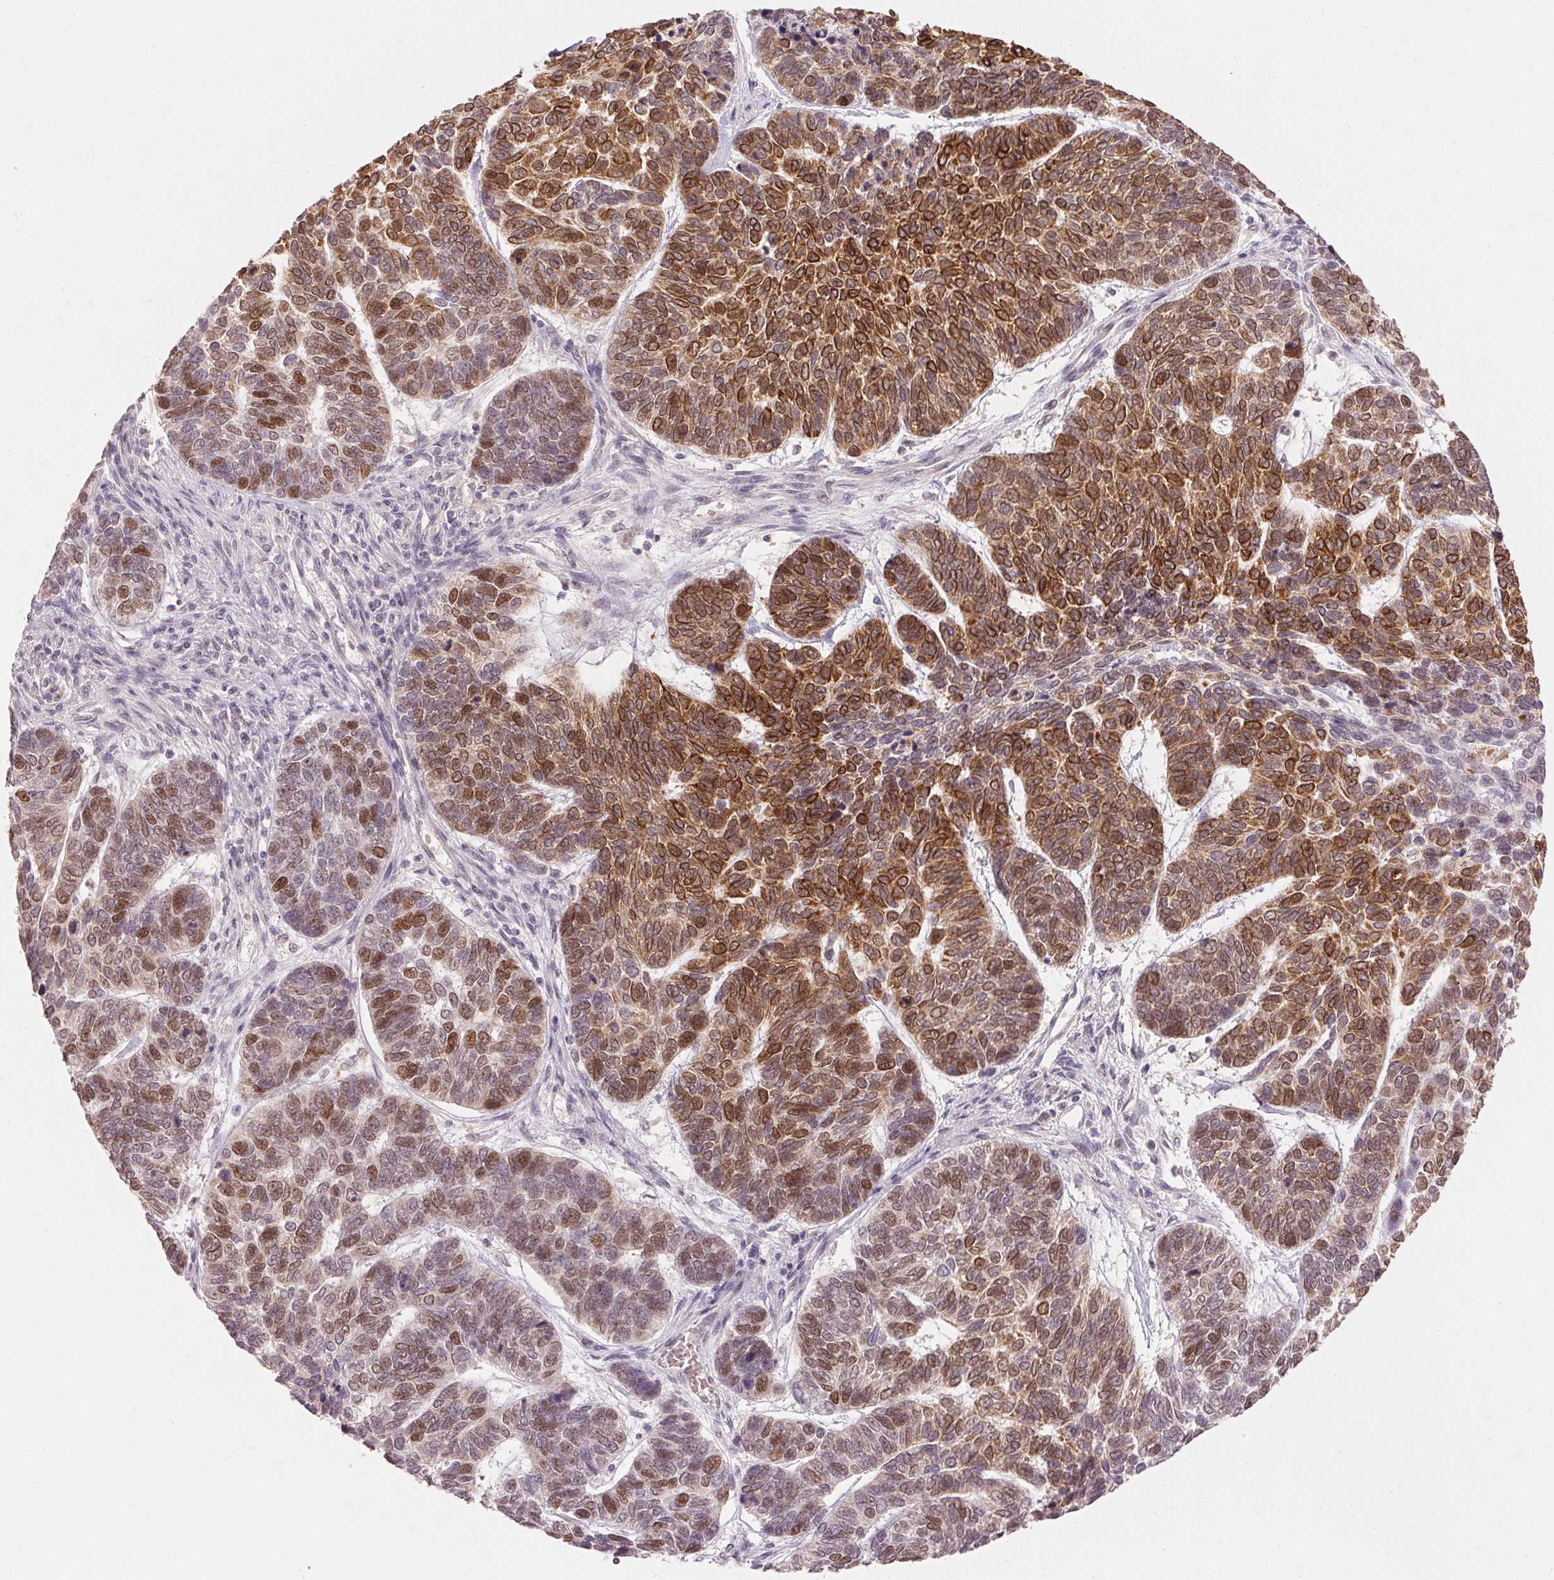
{"staining": {"intensity": "moderate", "quantity": "25%-75%", "location": "nuclear"}, "tissue": "skin cancer", "cell_type": "Tumor cells", "image_type": "cancer", "snomed": [{"axis": "morphology", "description": "Basal cell carcinoma"}, {"axis": "topography", "description": "Skin"}], "caption": "Human basal cell carcinoma (skin) stained with a protein marker shows moderate staining in tumor cells.", "gene": "SKP2", "patient": {"sex": "female", "age": 65}}